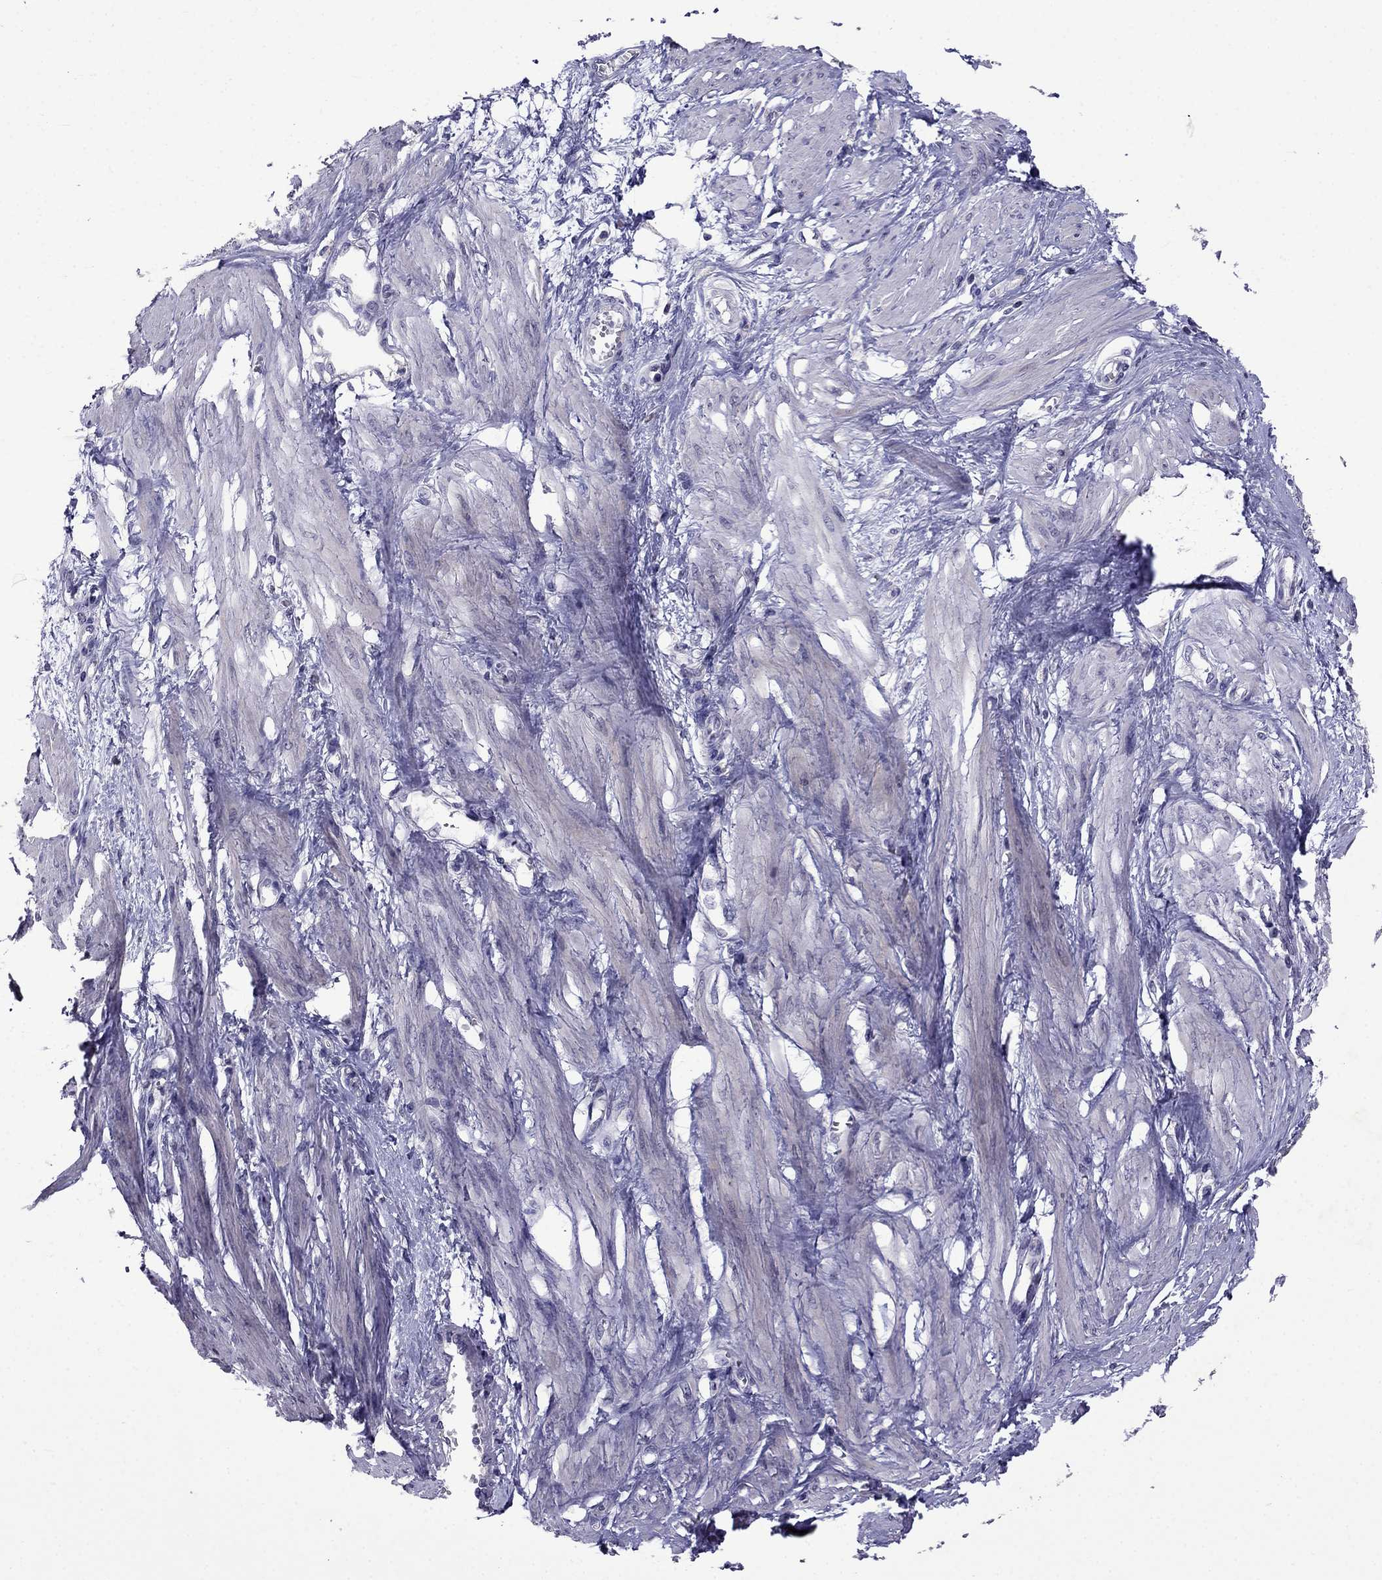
{"staining": {"intensity": "negative", "quantity": "none", "location": "none"}, "tissue": "smooth muscle", "cell_type": "Smooth muscle cells", "image_type": "normal", "snomed": [{"axis": "morphology", "description": "Normal tissue, NOS"}, {"axis": "topography", "description": "Smooth muscle"}, {"axis": "topography", "description": "Uterus"}], "caption": "A high-resolution histopathology image shows immunohistochemistry (IHC) staining of unremarkable smooth muscle, which displays no significant expression in smooth muscle cells.", "gene": "AQP9", "patient": {"sex": "female", "age": 39}}